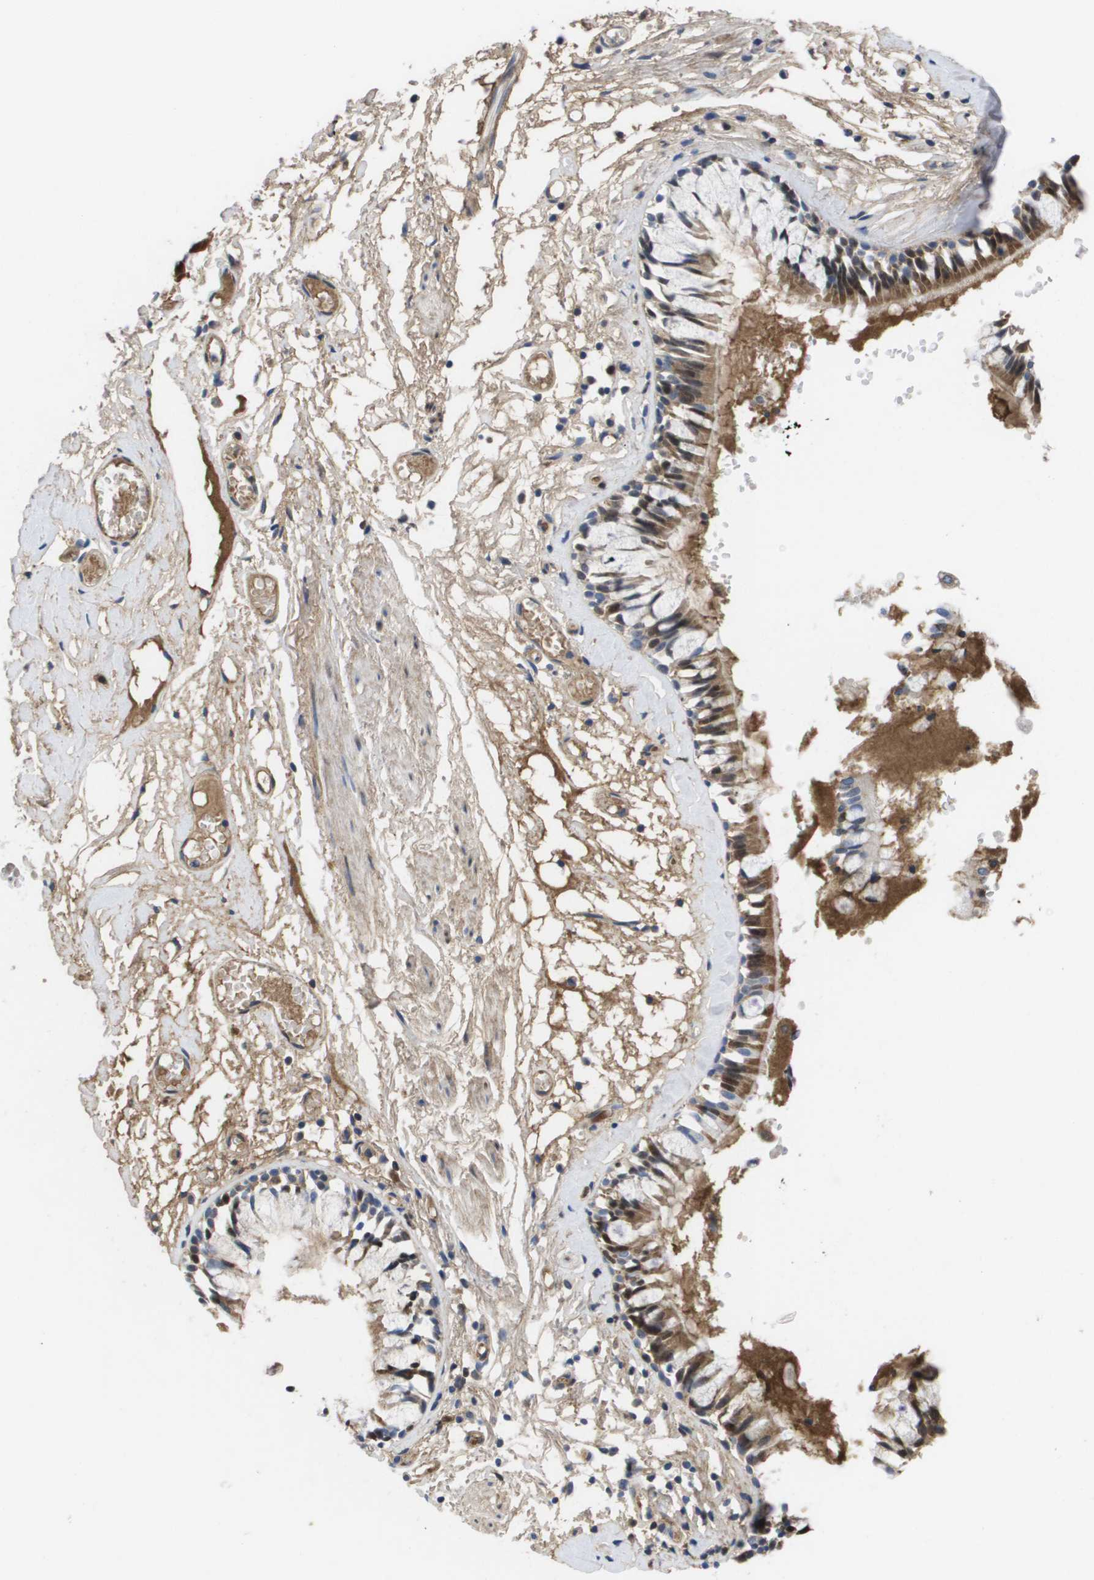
{"staining": {"intensity": "moderate", "quantity": ">75%", "location": "cytoplasmic/membranous"}, "tissue": "bronchus", "cell_type": "Respiratory epithelial cells", "image_type": "normal", "snomed": [{"axis": "morphology", "description": "Normal tissue, NOS"}, {"axis": "morphology", "description": "Inflammation, NOS"}, {"axis": "topography", "description": "Cartilage tissue"}, {"axis": "topography", "description": "Lung"}], "caption": "Immunohistochemistry photomicrograph of benign bronchus stained for a protein (brown), which demonstrates medium levels of moderate cytoplasmic/membranous positivity in approximately >75% of respiratory epithelial cells.", "gene": "SERPINC1", "patient": {"sex": "male", "age": 71}}